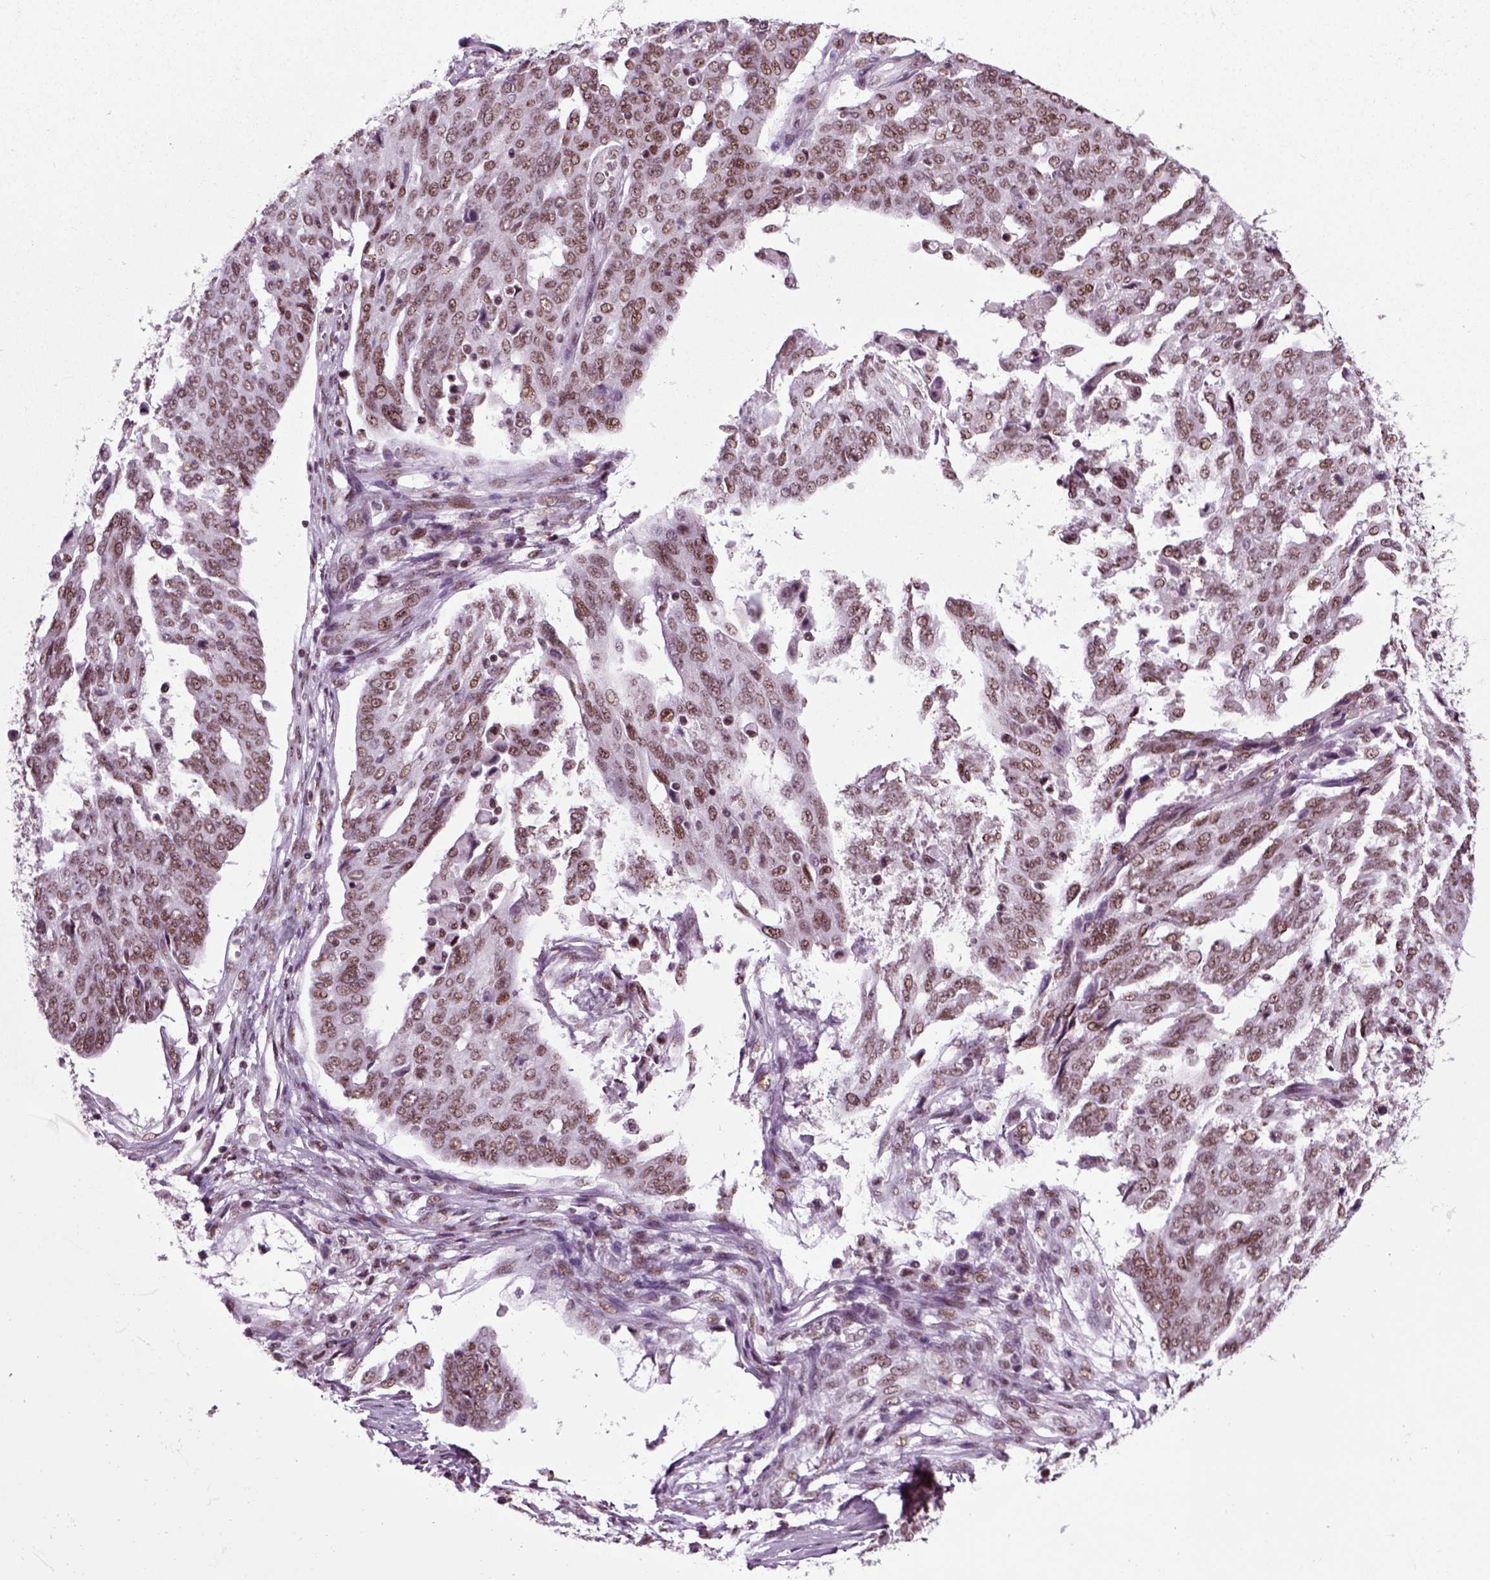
{"staining": {"intensity": "moderate", "quantity": ">75%", "location": "nuclear"}, "tissue": "ovarian cancer", "cell_type": "Tumor cells", "image_type": "cancer", "snomed": [{"axis": "morphology", "description": "Cystadenocarcinoma, serous, NOS"}, {"axis": "topography", "description": "Ovary"}], "caption": "A brown stain shows moderate nuclear expression of a protein in human ovarian cancer (serous cystadenocarcinoma) tumor cells.", "gene": "RCOR3", "patient": {"sex": "female", "age": 67}}